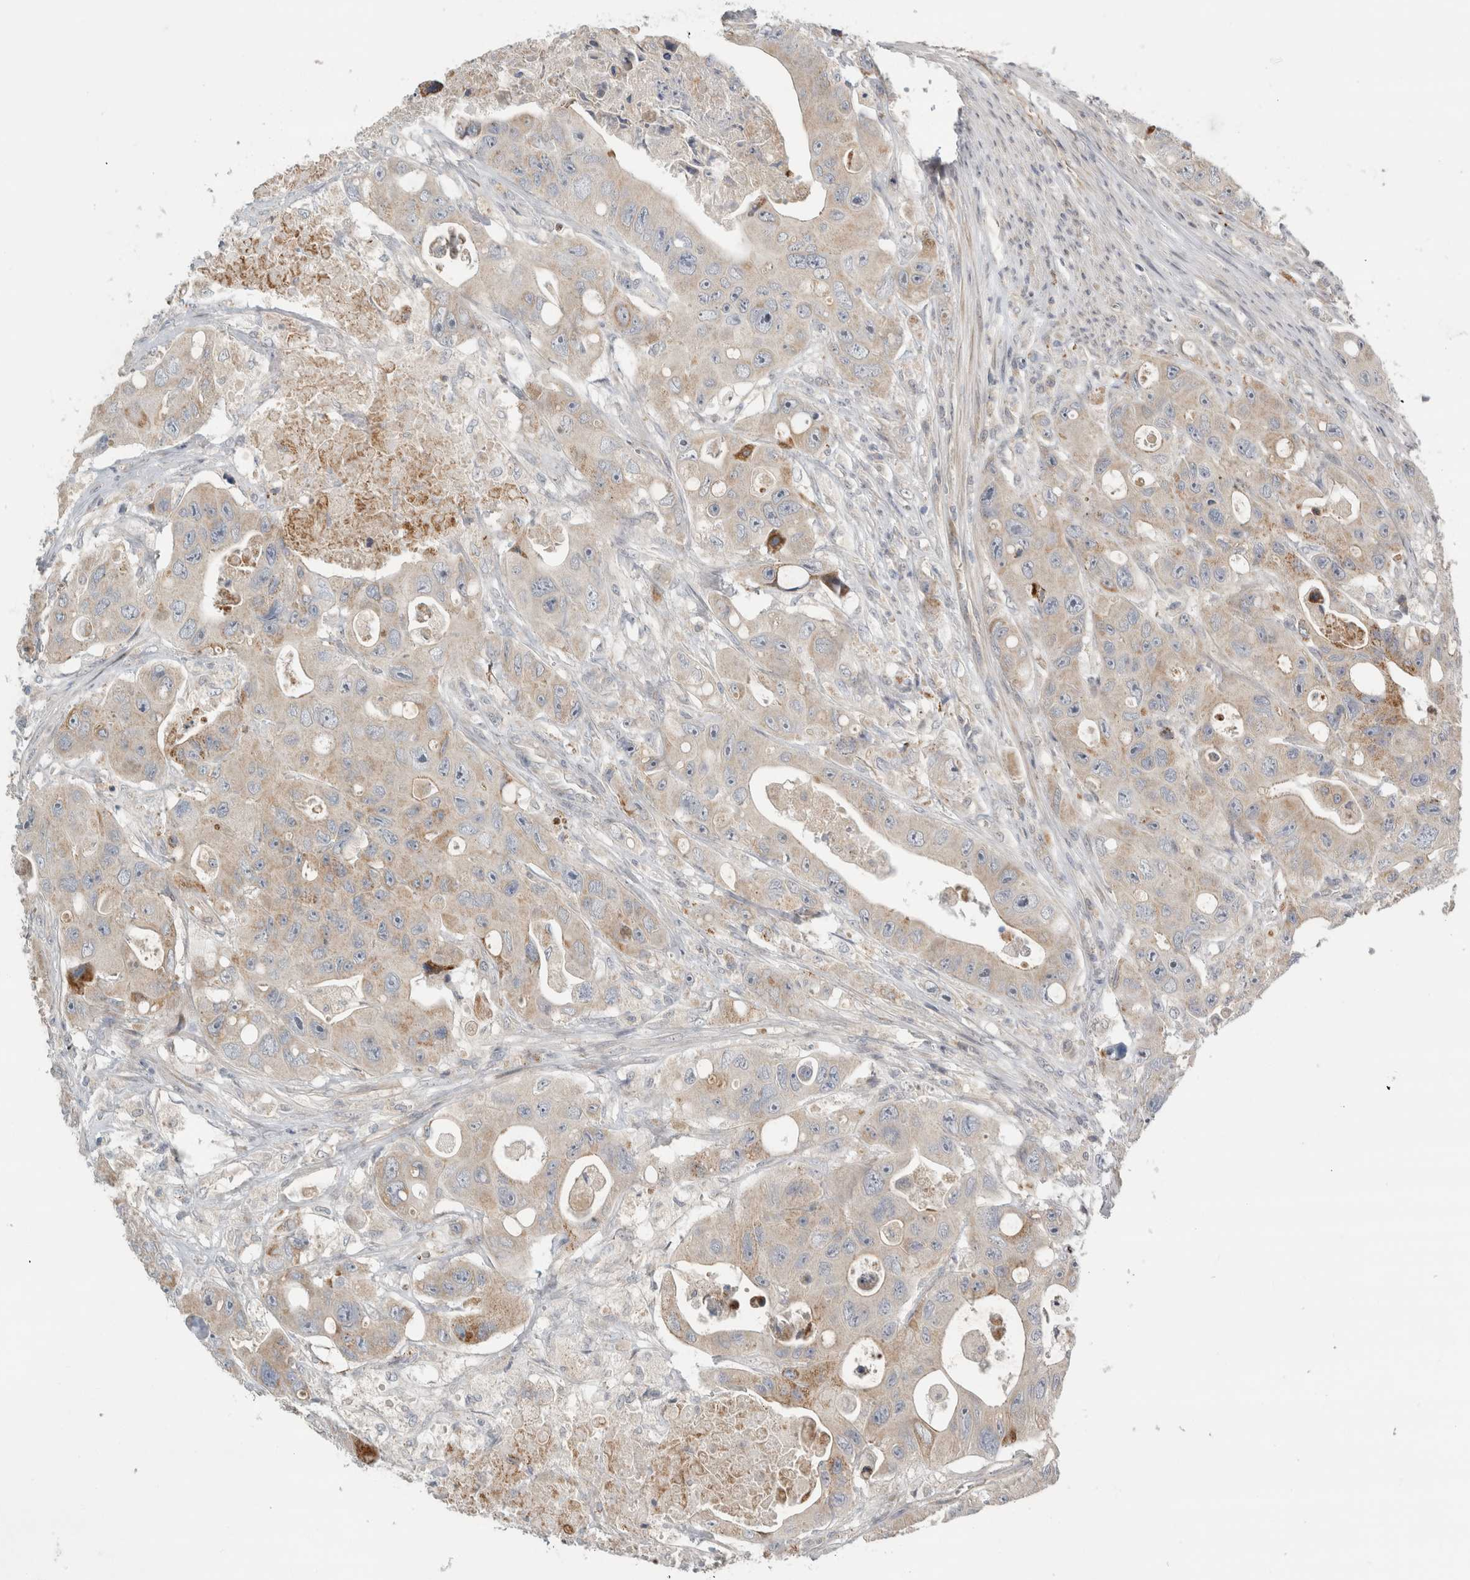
{"staining": {"intensity": "weak", "quantity": ">75%", "location": "cytoplasmic/membranous"}, "tissue": "colorectal cancer", "cell_type": "Tumor cells", "image_type": "cancer", "snomed": [{"axis": "morphology", "description": "Adenocarcinoma, NOS"}, {"axis": "topography", "description": "Colon"}], "caption": "A high-resolution image shows IHC staining of colorectal adenocarcinoma, which shows weak cytoplasmic/membranous expression in about >75% of tumor cells. The protein is stained brown, and the nuclei are stained in blue (DAB (3,3'-diaminobenzidine) IHC with brightfield microscopy, high magnification).", "gene": "KPNA5", "patient": {"sex": "female", "age": 46}}